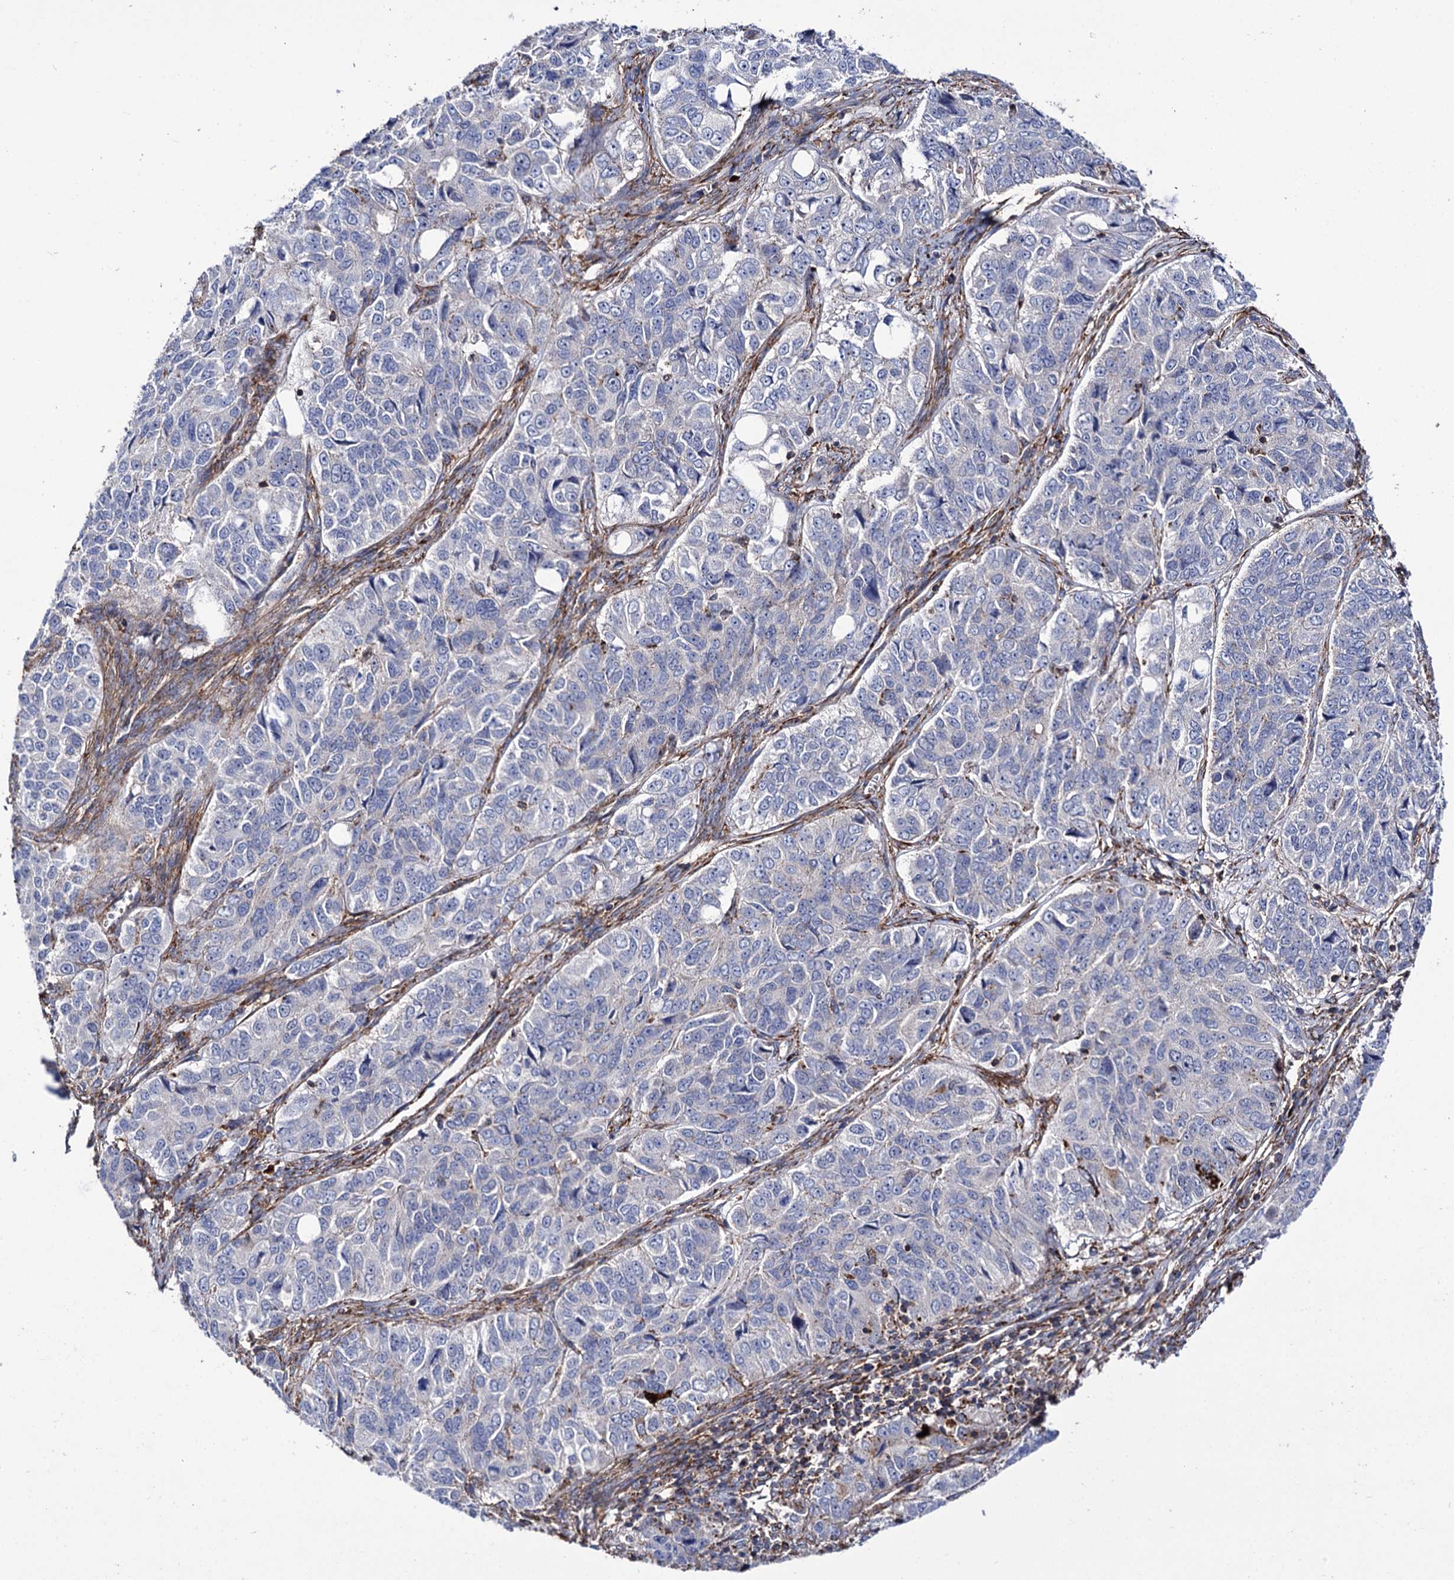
{"staining": {"intensity": "negative", "quantity": "none", "location": "none"}, "tissue": "ovarian cancer", "cell_type": "Tumor cells", "image_type": "cancer", "snomed": [{"axis": "morphology", "description": "Carcinoma, endometroid"}, {"axis": "topography", "description": "Ovary"}], "caption": "High magnification brightfield microscopy of ovarian cancer (endometroid carcinoma) stained with DAB (brown) and counterstained with hematoxylin (blue): tumor cells show no significant staining.", "gene": "DEF6", "patient": {"sex": "female", "age": 51}}